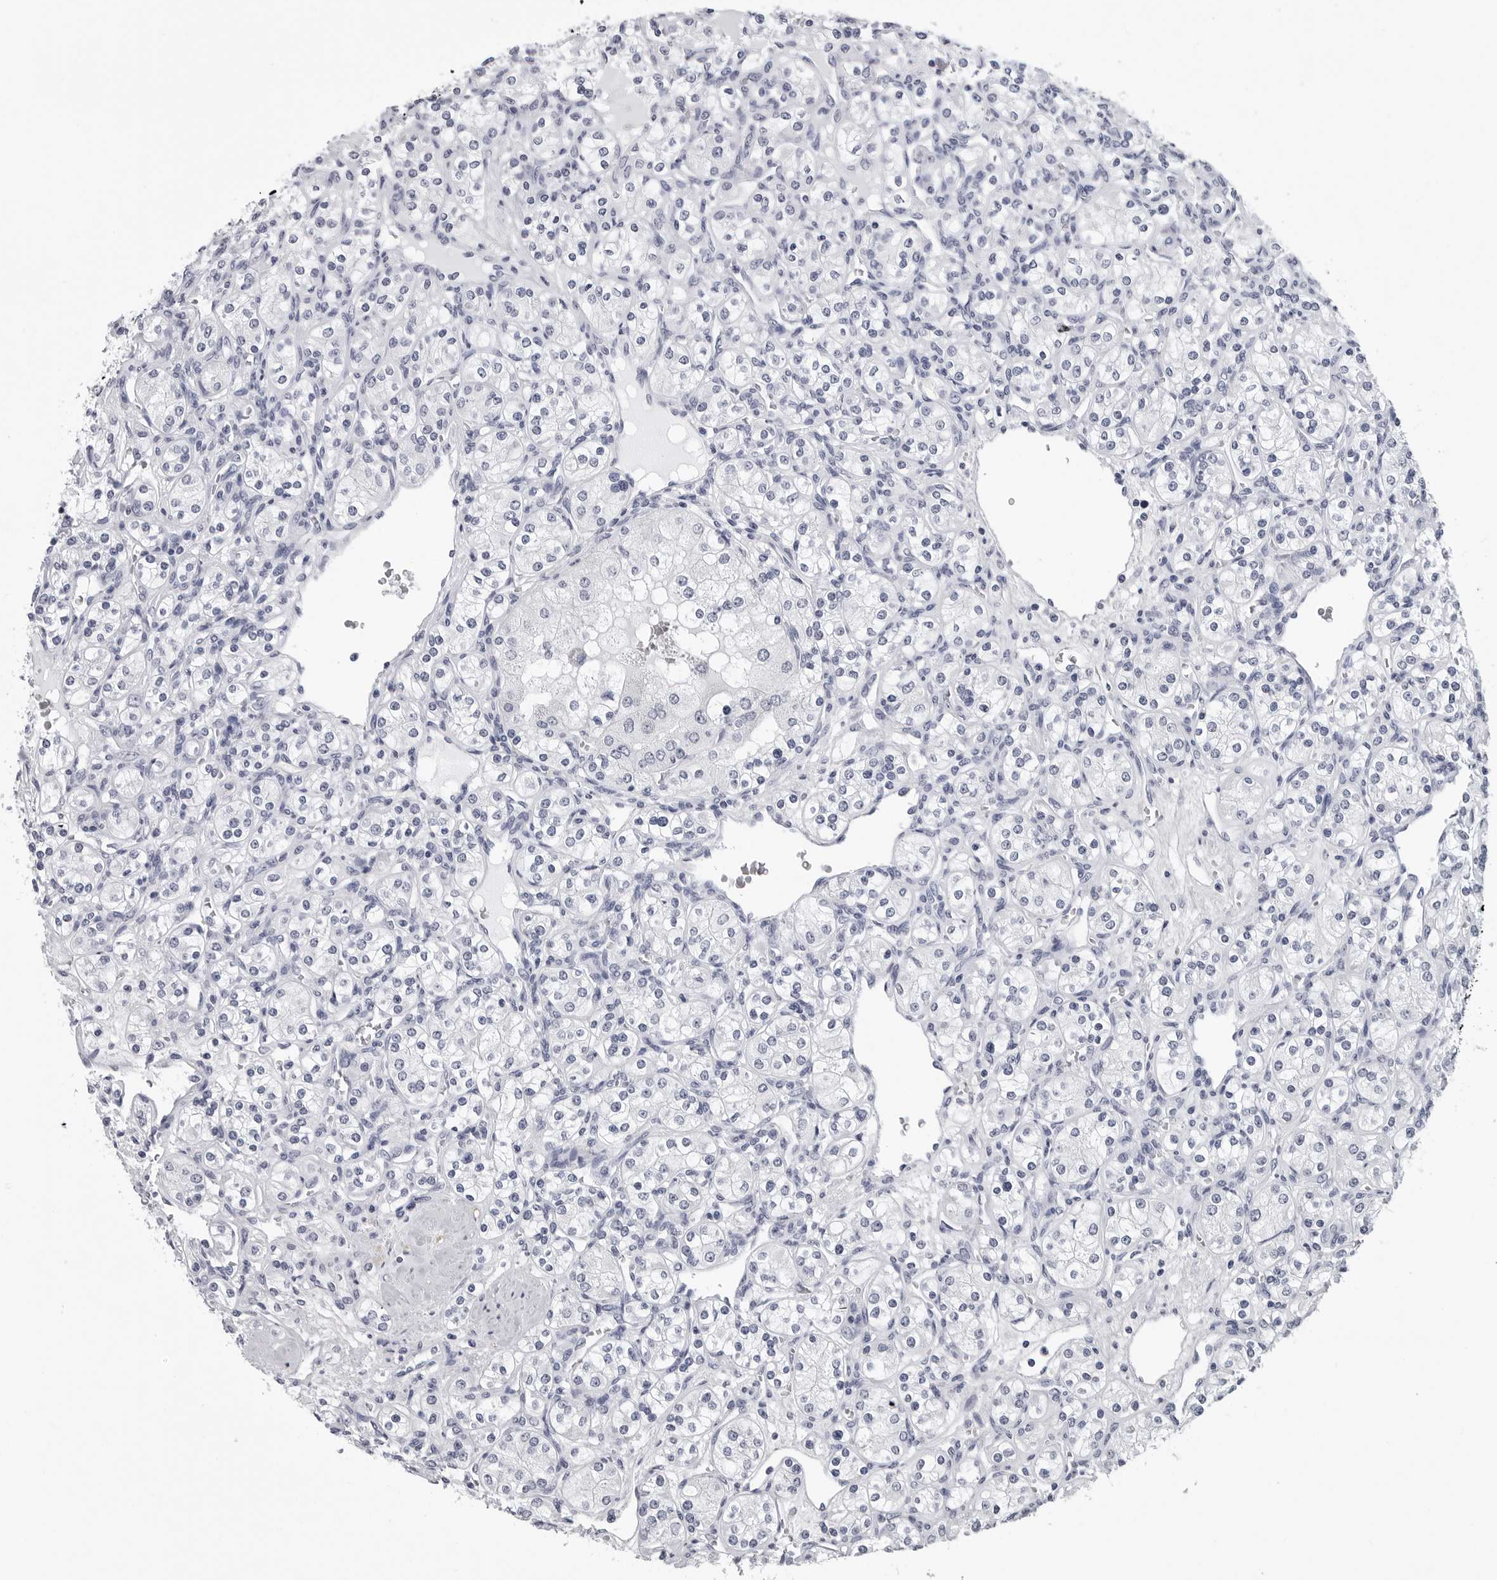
{"staining": {"intensity": "negative", "quantity": "none", "location": "none"}, "tissue": "renal cancer", "cell_type": "Tumor cells", "image_type": "cancer", "snomed": [{"axis": "morphology", "description": "Adenocarcinoma, NOS"}, {"axis": "topography", "description": "Kidney"}], "caption": "An immunohistochemistry (IHC) micrograph of renal cancer (adenocarcinoma) is shown. There is no staining in tumor cells of renal cancer (adenocarcinoma). (Stains: DAB (3,3'-diaminobenzidine) immunohistochemistry with hematoxylin counter stain, Microscopy: brightfield microscopy at high magnification).", "gene": "GNL2", "patient": {"sex": "male", "age": 77}}